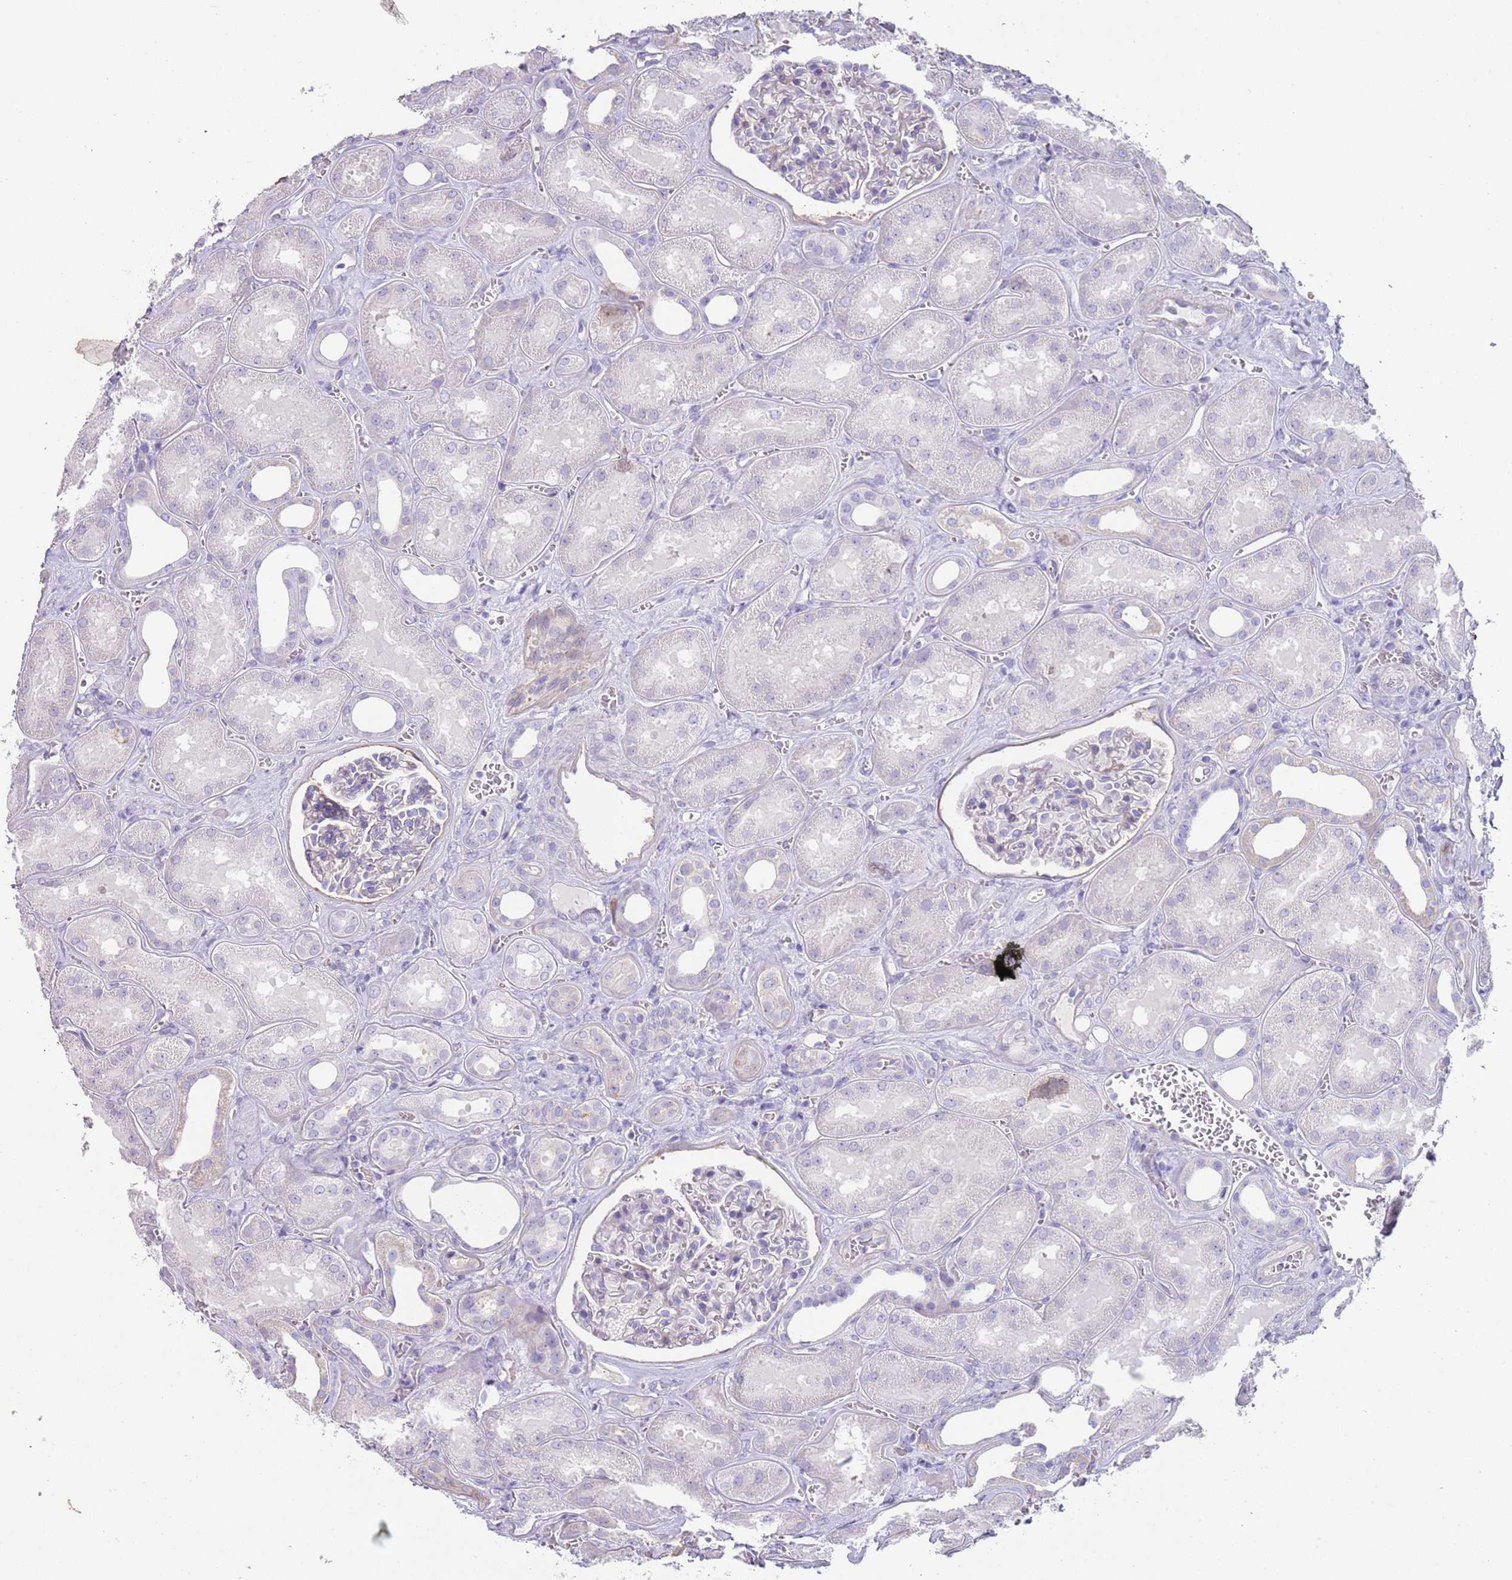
{"staining": {"intensity": "negative", "quantity": "none", "location": "none"}, "tissue": "kidney", "cell_type": "Cells in glomeruli", "image_type": "normal", "snomed": [{"axis": "morphology", "description": "Normal tissue, NOS"}, {"axis": "morphology", "description": "Adenocarcinoma, NOS"}, {"axis": "topography", "description": "Kidney"}], "caption": "Cells in glomeruli show no significant protein positivity in normal kidney. (DAB IHC visualized using brightfield microscopy, high magnification).", "gene": "ENSG00000271254", "patient": {"sex": "female", "age": 68}}